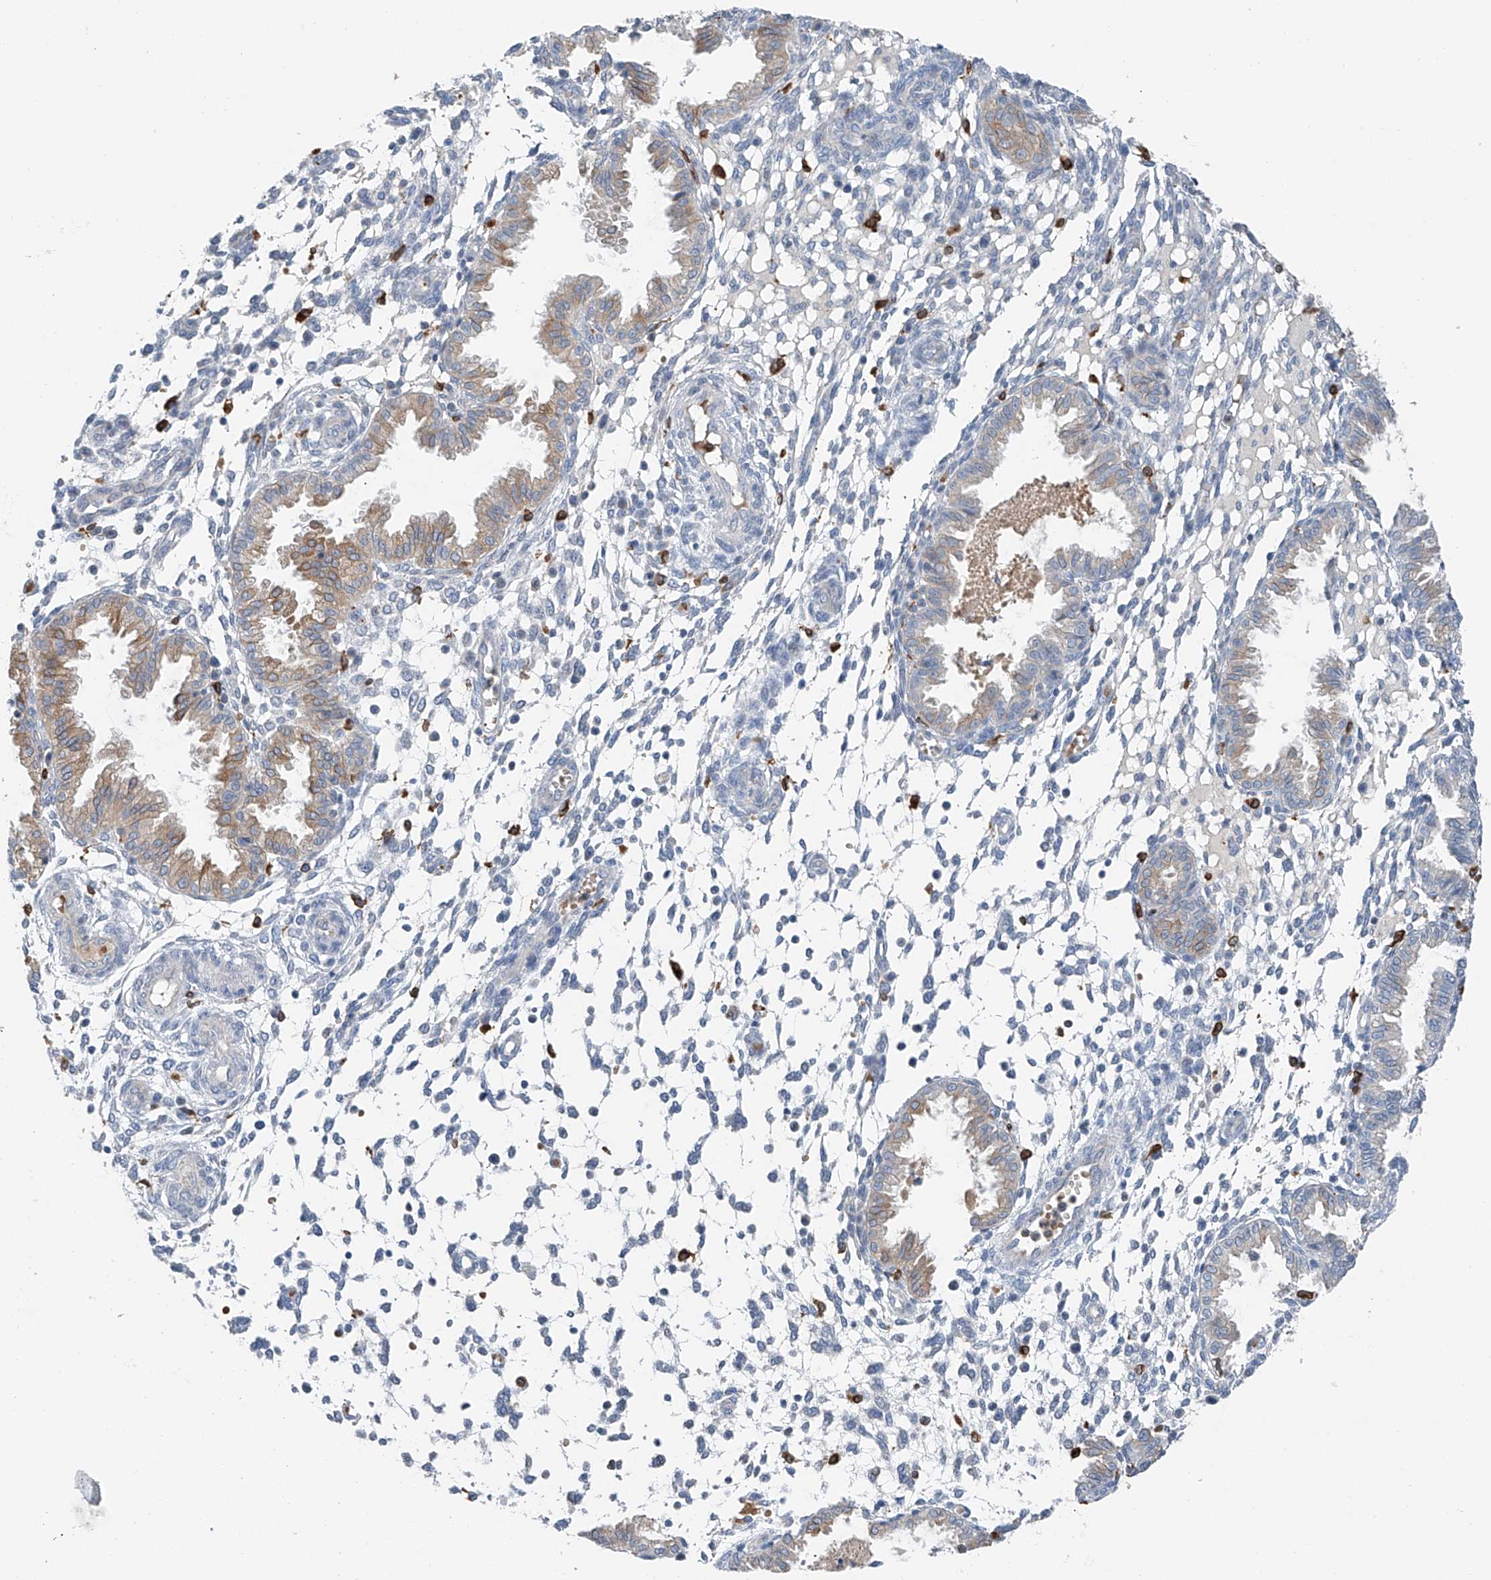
{"staining": {"intensity": "negative", "quantity": "none", "location": "none"}, "tissue": "endometrium", "cell_type": "Cells in endometrial stroma", "image_type": "normal", "snomed": [{"axis": "morphology", "description": "Normal tissue, NOS"}, {"axis": "topography", "description": "Endometrium"}], "caption": "The IHC image has no significant expression in cells in endometrial stroma of endometrium.", "gene": "TBXAS1", "patient": {"sex": "female", "age": 33}}